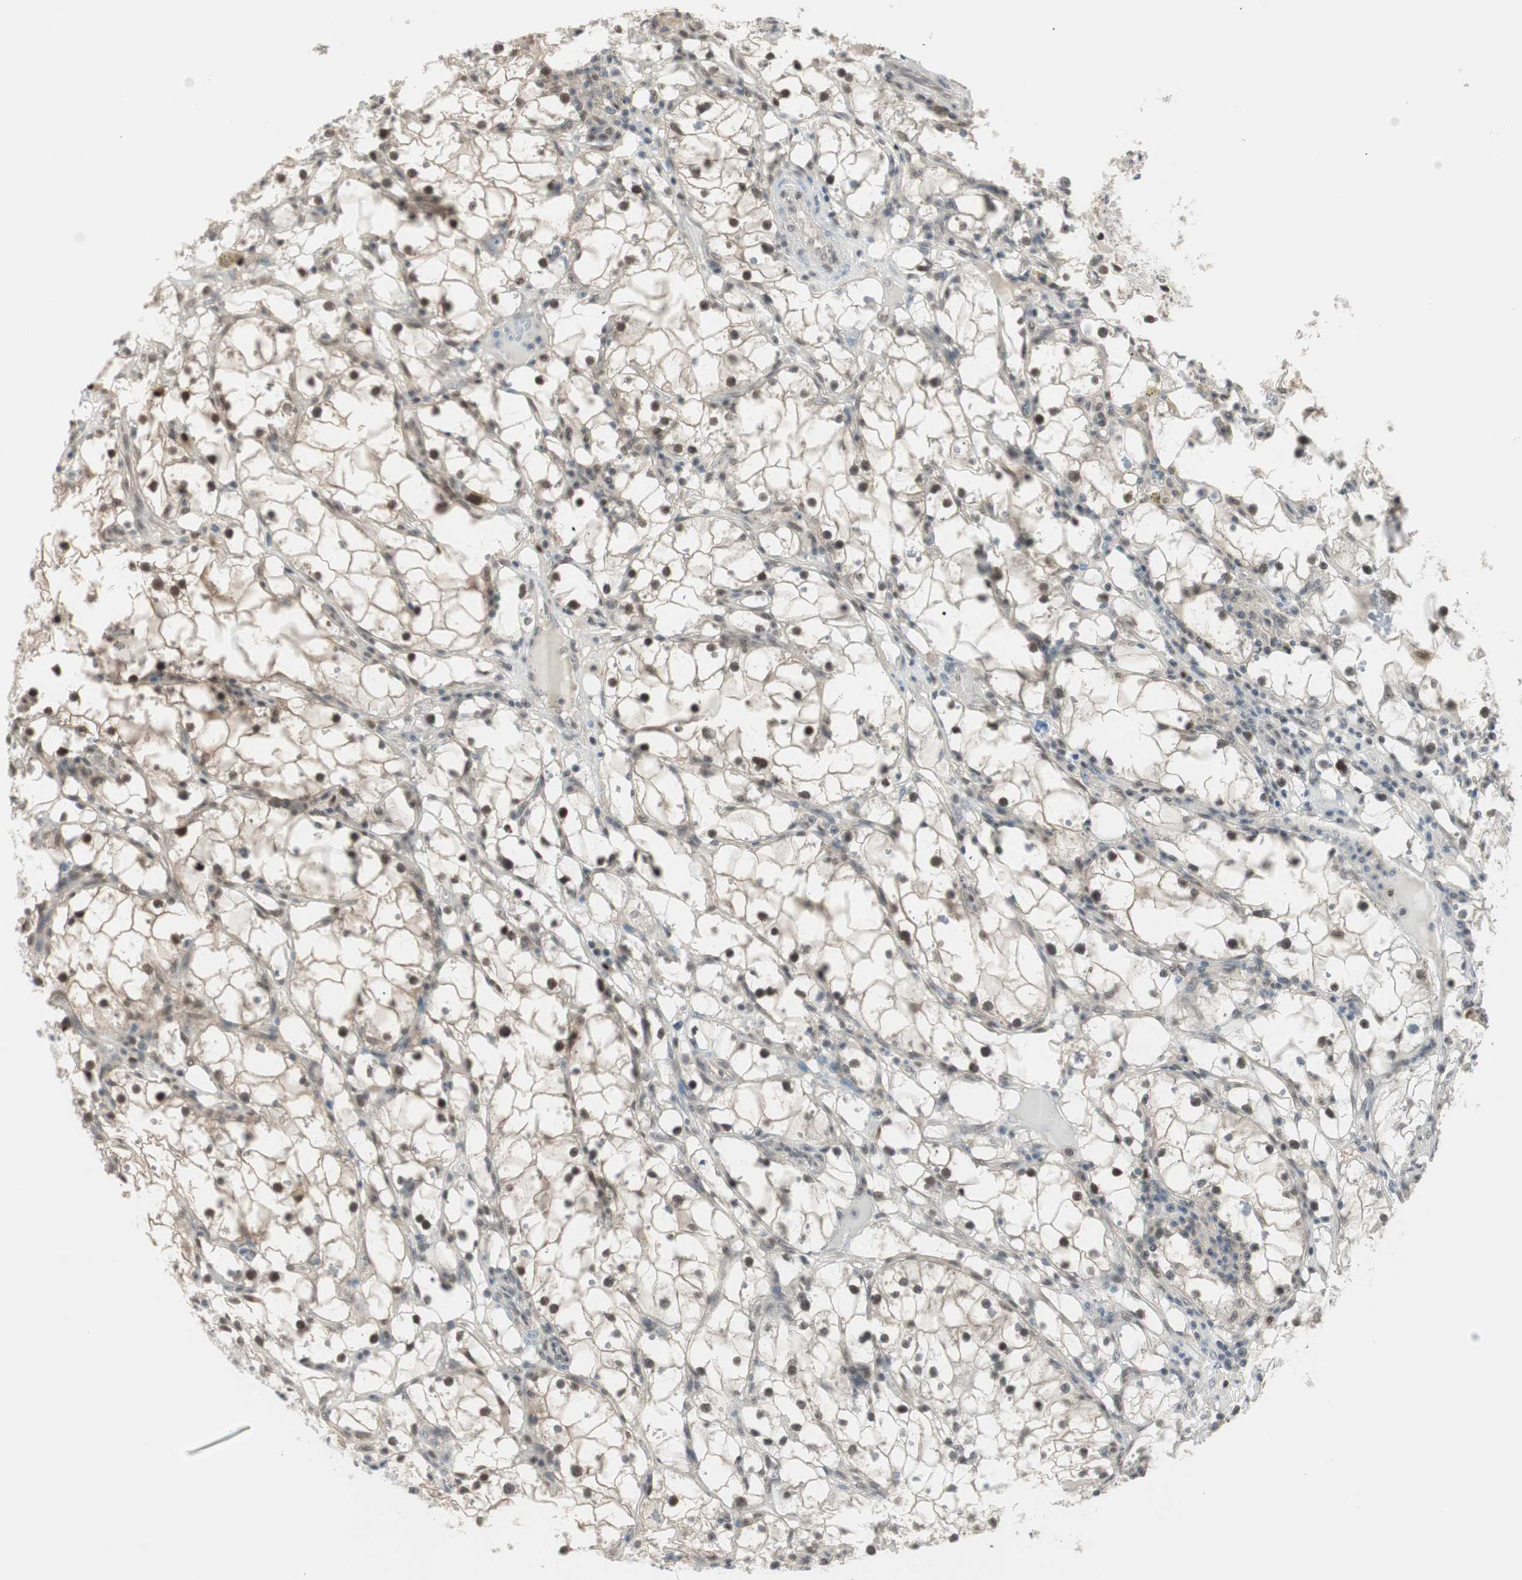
{"staining": {"intensity": "moderate", "quantity": "25%-75%", "location": "nuclear"}, "tissue": "renal cancer", "cell_type": "Tumor cells", "image_type": "cancer", "snomed": [{"axis": "morphology", "description": "Adenocarcinoma, NOS"}, {"axis": "topography", "description": "Kidney"}], "caption": "Protein analysis of renal adenocarcinoma tissue shows moderate nuclear staining in approximately 25%-75% of tumor cells. The protein of interest is stained brown, and the nuclei are stained in blue (DAB IHC with brightfield microscopy, high magnification).", "gene": "LONP2", "patient": {"sex": "male", "age": 56}}